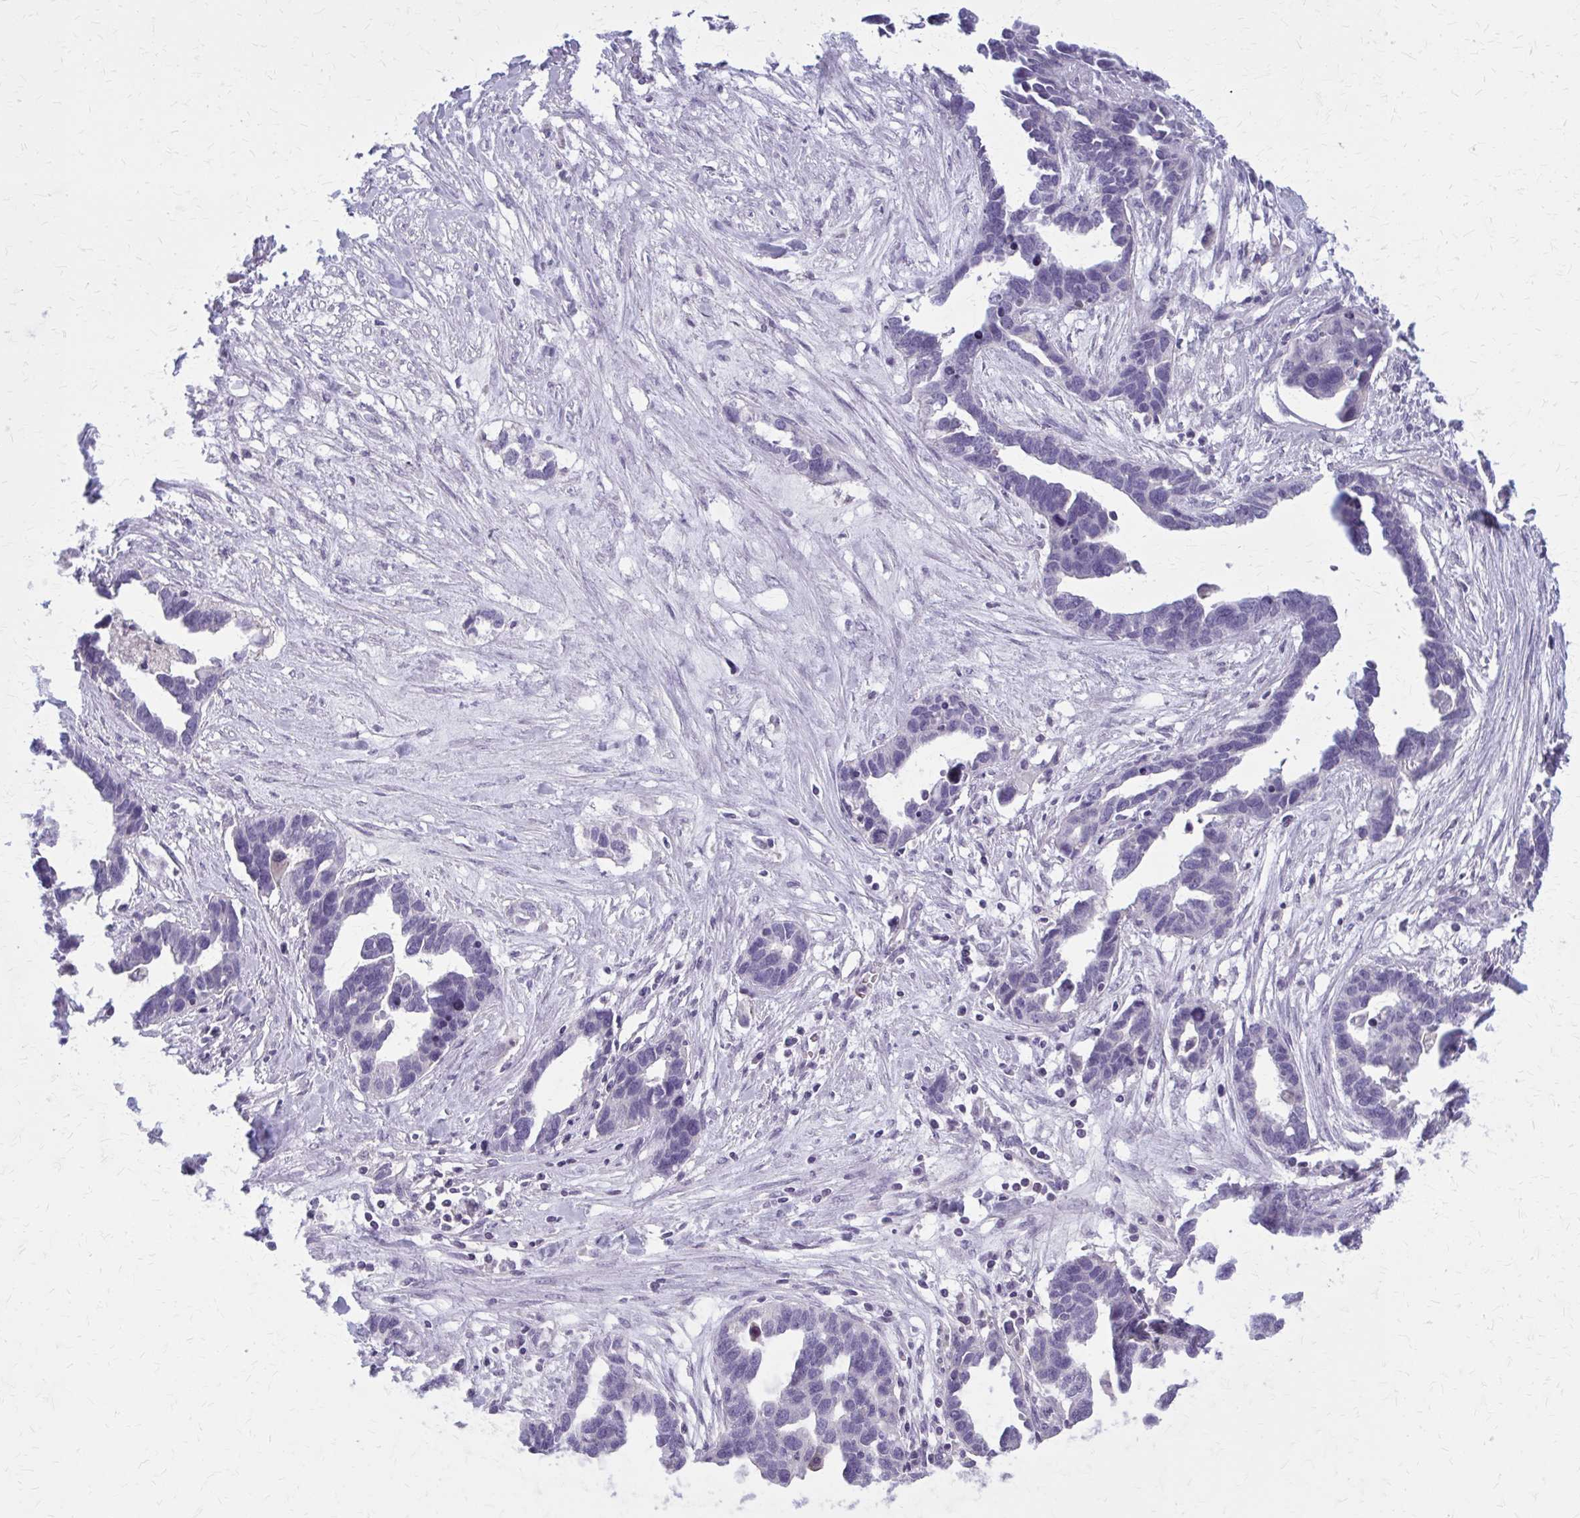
{"staining": {"intensity": "negative", "quantity": "none", "location": "none"}, "tissue": "ovarian cancer", "cell_type": "Tumor cells", "image_type": "cancer", "snomed": [{"axis": "morphology", "description": "Cystadenocarcinoma, serous, NOS"}, {"axis": "topography", "description": "Ovary"}], "caption": "An immunohistochemistry micrograph of ovarian cancer (serous cystadenocarcinoma) is shown. There is no staining in tumor cells of ovarian cancer (serous cystadenocarcinoma).", "gene": "OR4A47", "patient": {"sex": "female", "age": 54}}